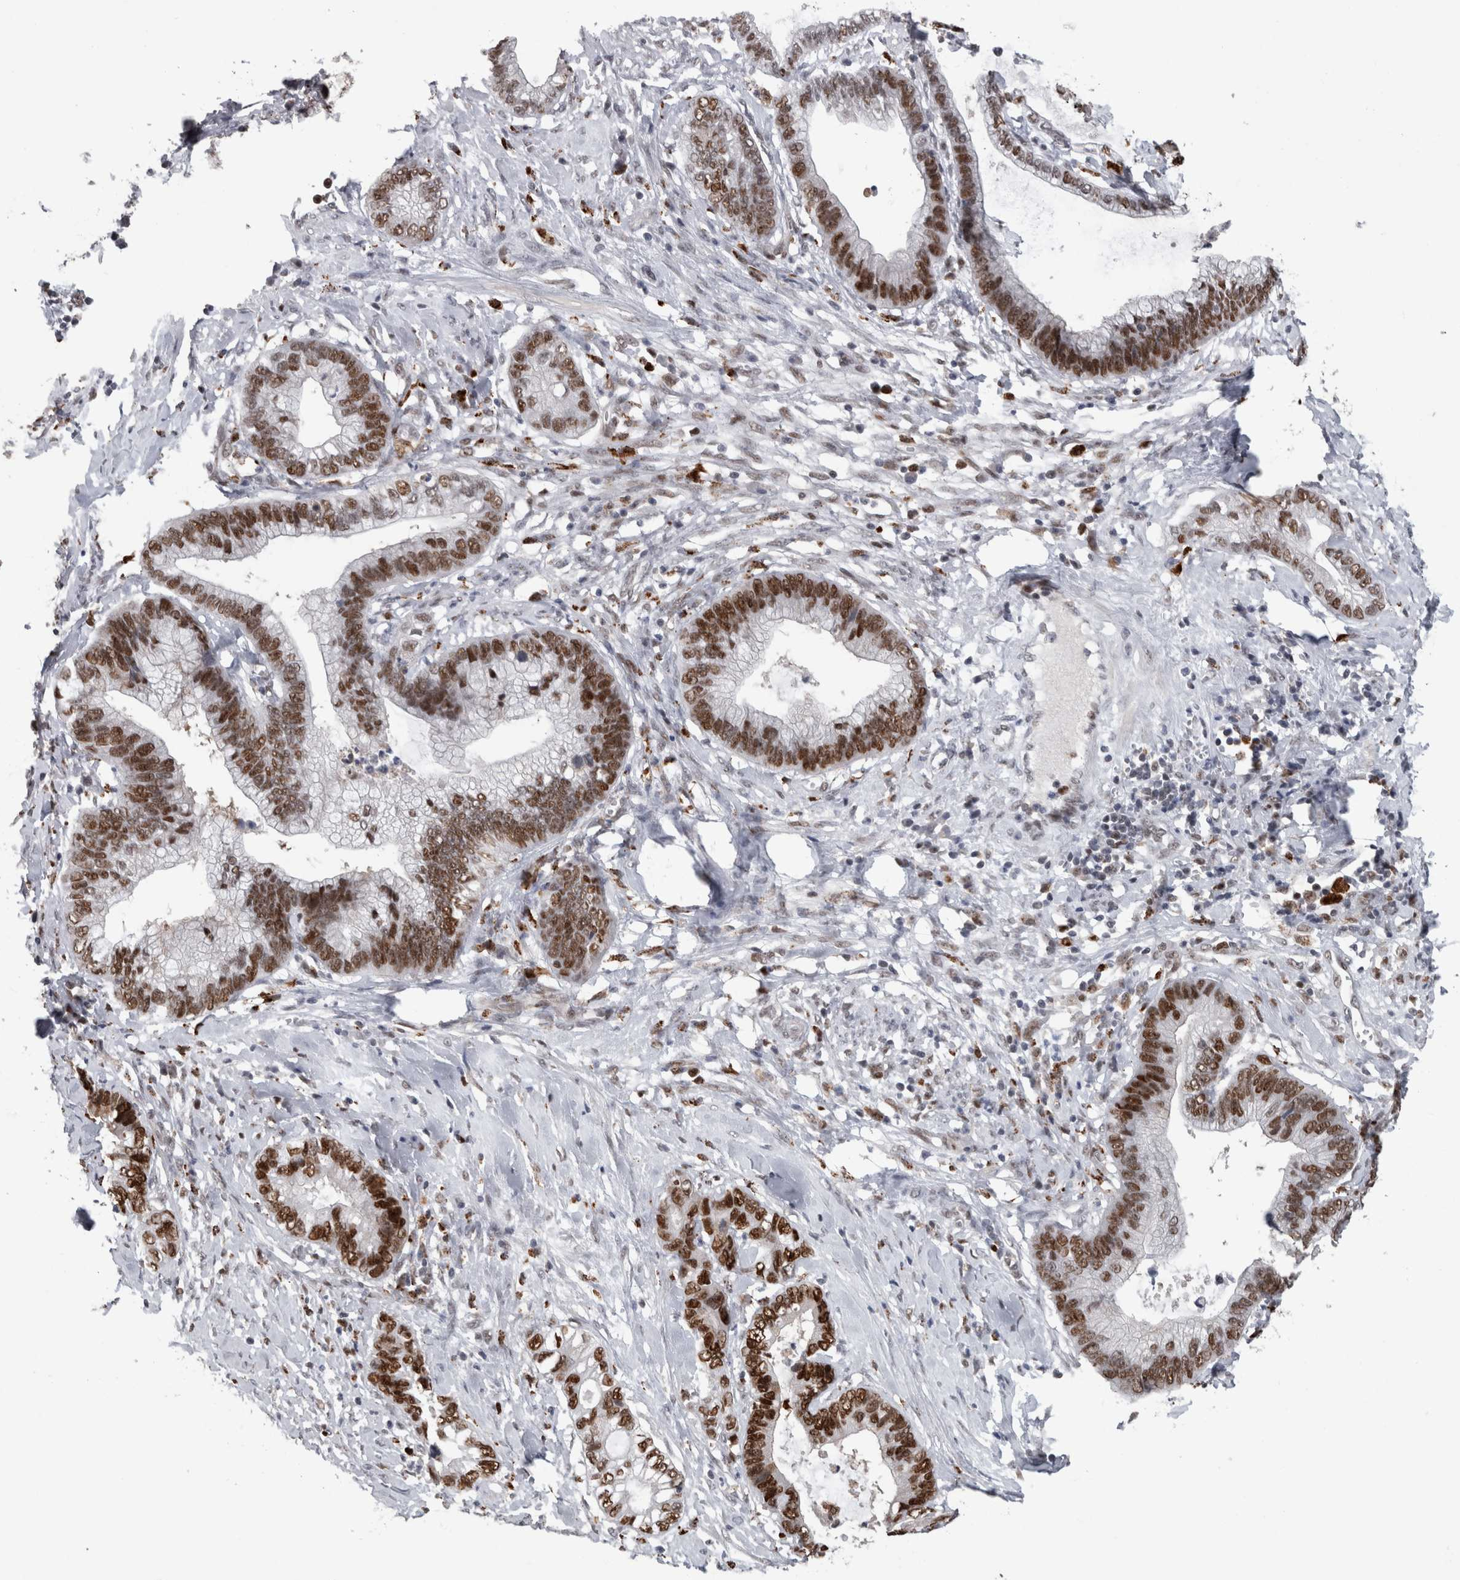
{"staining": {"intensity": "strong", "quantity": ">75%", "location": "nuclear"}, "tissue": "cervical cancer", "cell_type": "Tumor cells", "image_type": "cancer", "snomed": [{"axis": "morphology", "description": "Adenocarcinoma, NOS"}, {"axis": "topography", "description": "Cervix"}], "caption": "Brown immunohistochemical staining in human cervical cancer shows strong nuclear expression in about >75% of tumor cells.", "gene": "POLD2", "patient": {"sex": "female", "age": 44}}